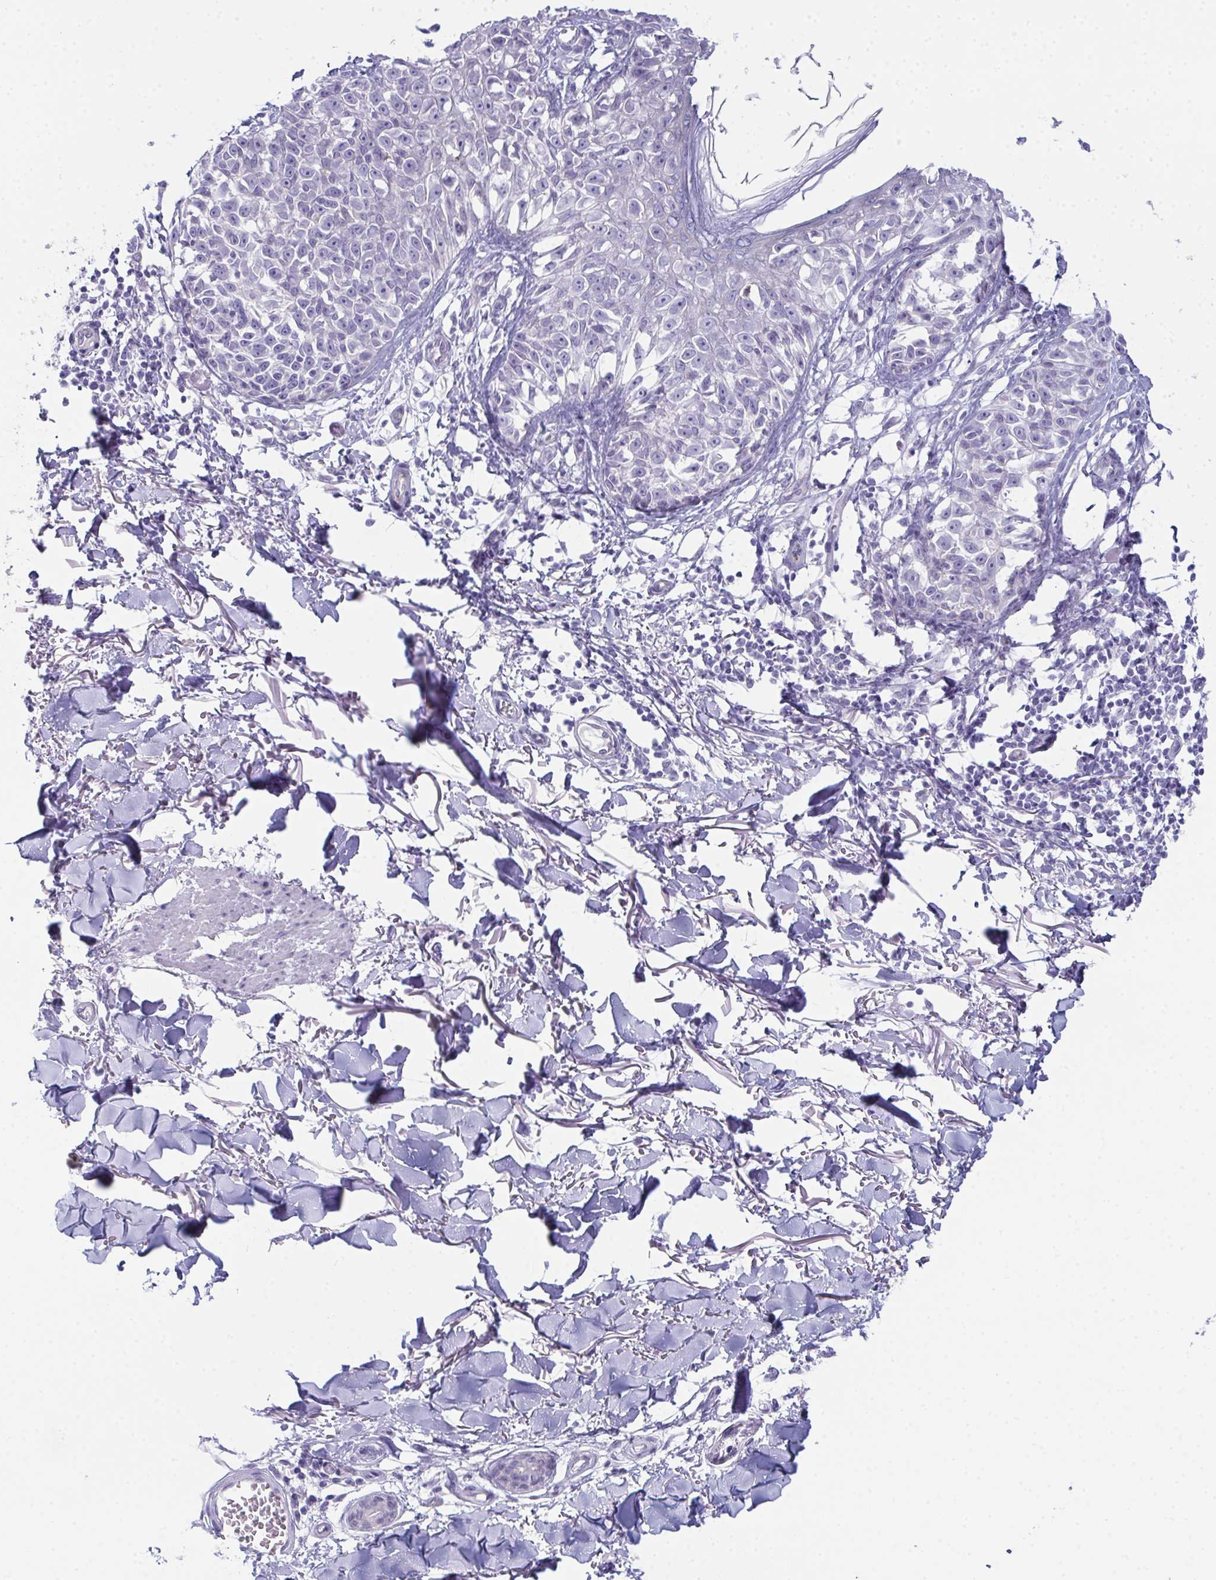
{"staining": {"intensity": "negative", "quantity": "none", "location": "none"}, "tissue": "melanoma", "cell_type": "Tumor cells", "image_type": "cancer", "snomed": [{"axis": "morphology", "description": "Malignant melanoma, NOS"}, {"axis": "topography", "description": "Skin"}], "caption": "DAB (3,3'-diaminobenzidine) immunohistochemical staining of malignant melanoma displays no significant positivity in tumor cells.", "gene": "TEX19", "patient": {"sex": "male", "age": 73}}